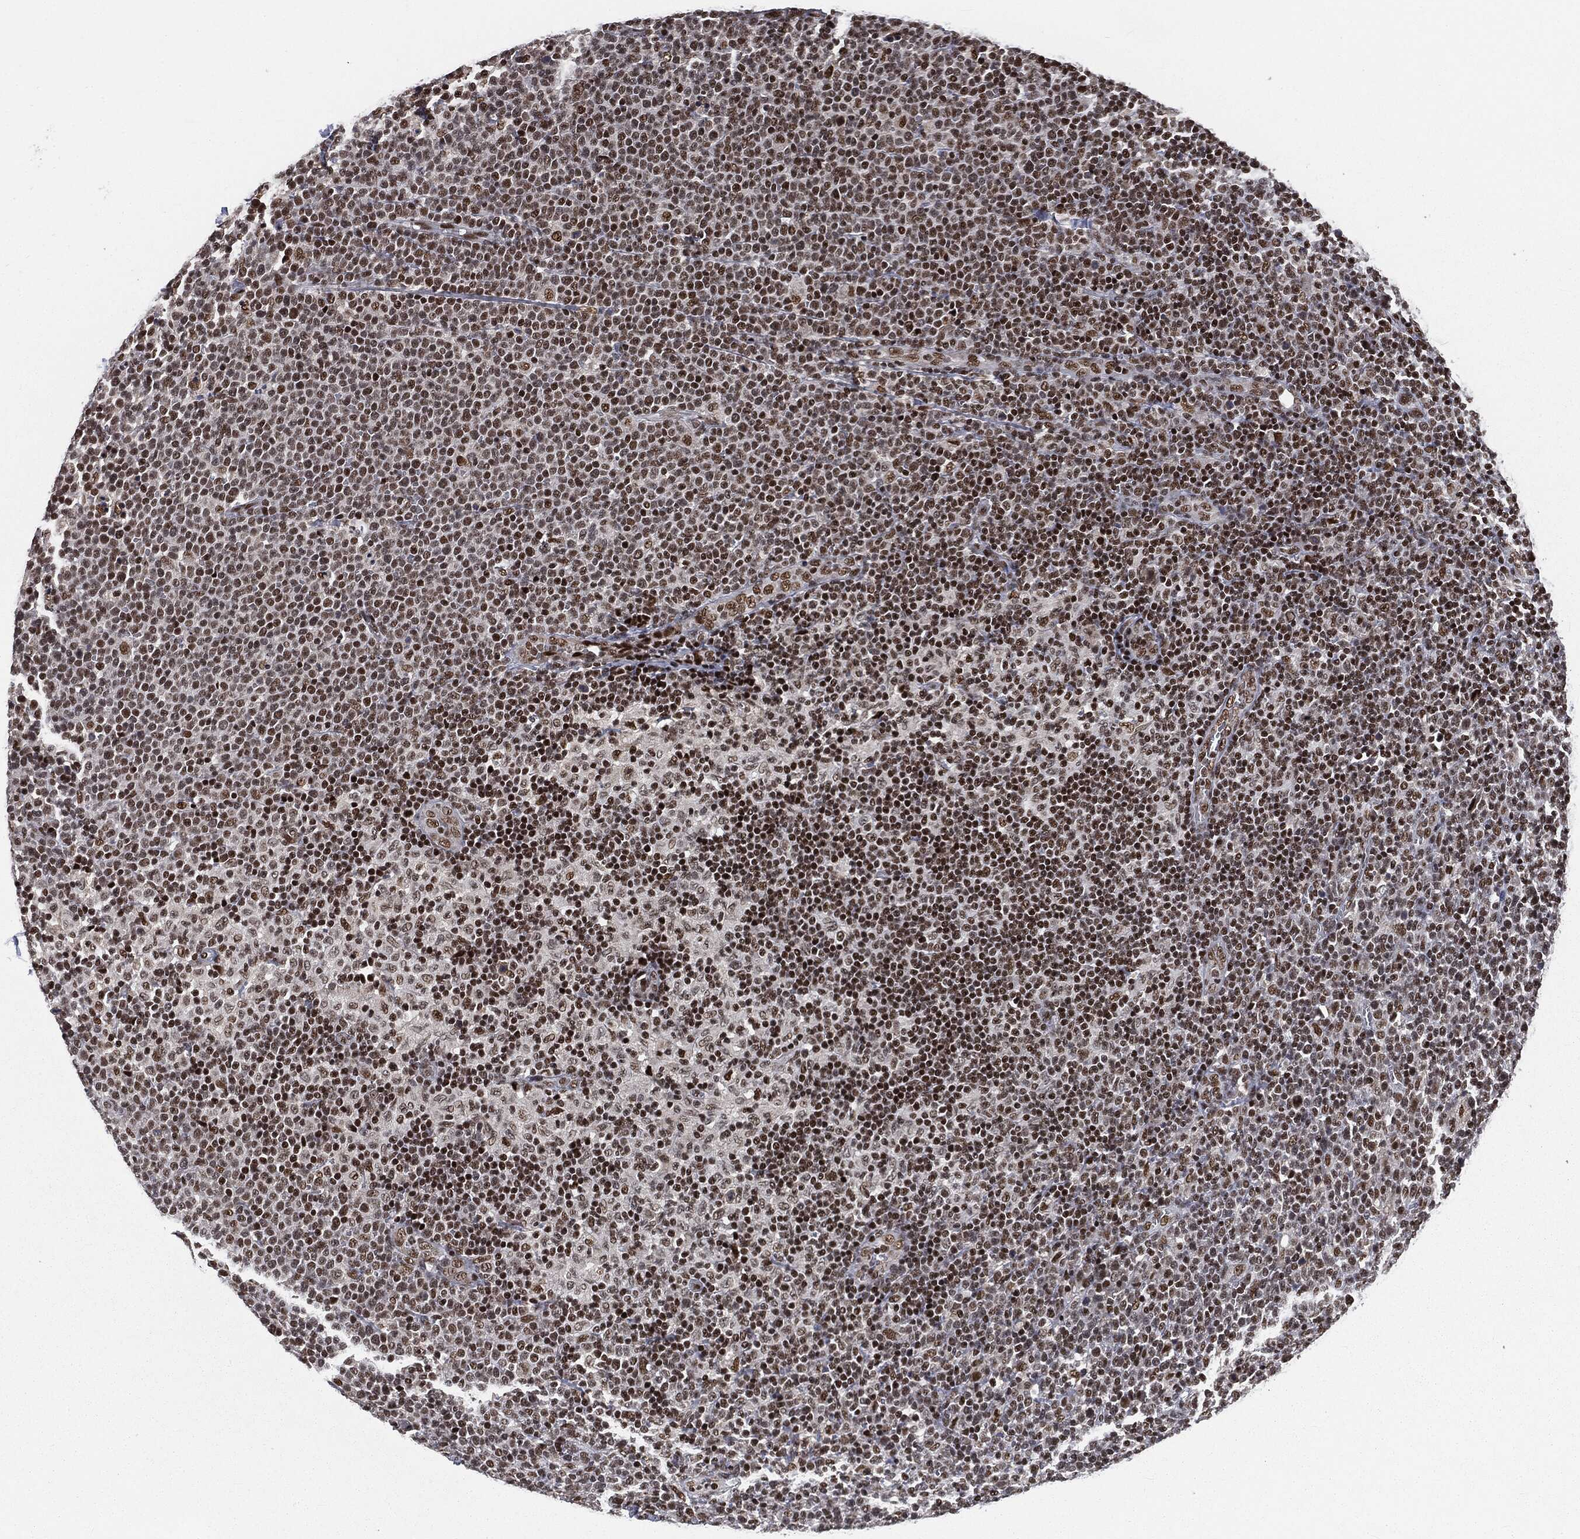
{"staining": {"intensity": "strong", "quantity": "25%-75%", "location": "nuclear"}, "tissue": "lymphoma", "cell_type": "Tumor cells", "image_type": "cancer", "snomed": [{"axis": "morphology", "description": "Malignant lymphoma, non-Hodgkin's type, High grade"}, {"axis": "topography", "description": "Lymph node"}], "caption": "Human lymphoma stained with a protein marker shows strong staining in tumor cells.", "gene": "DPH2", "patient": {"sex": "male", "age": 61}}